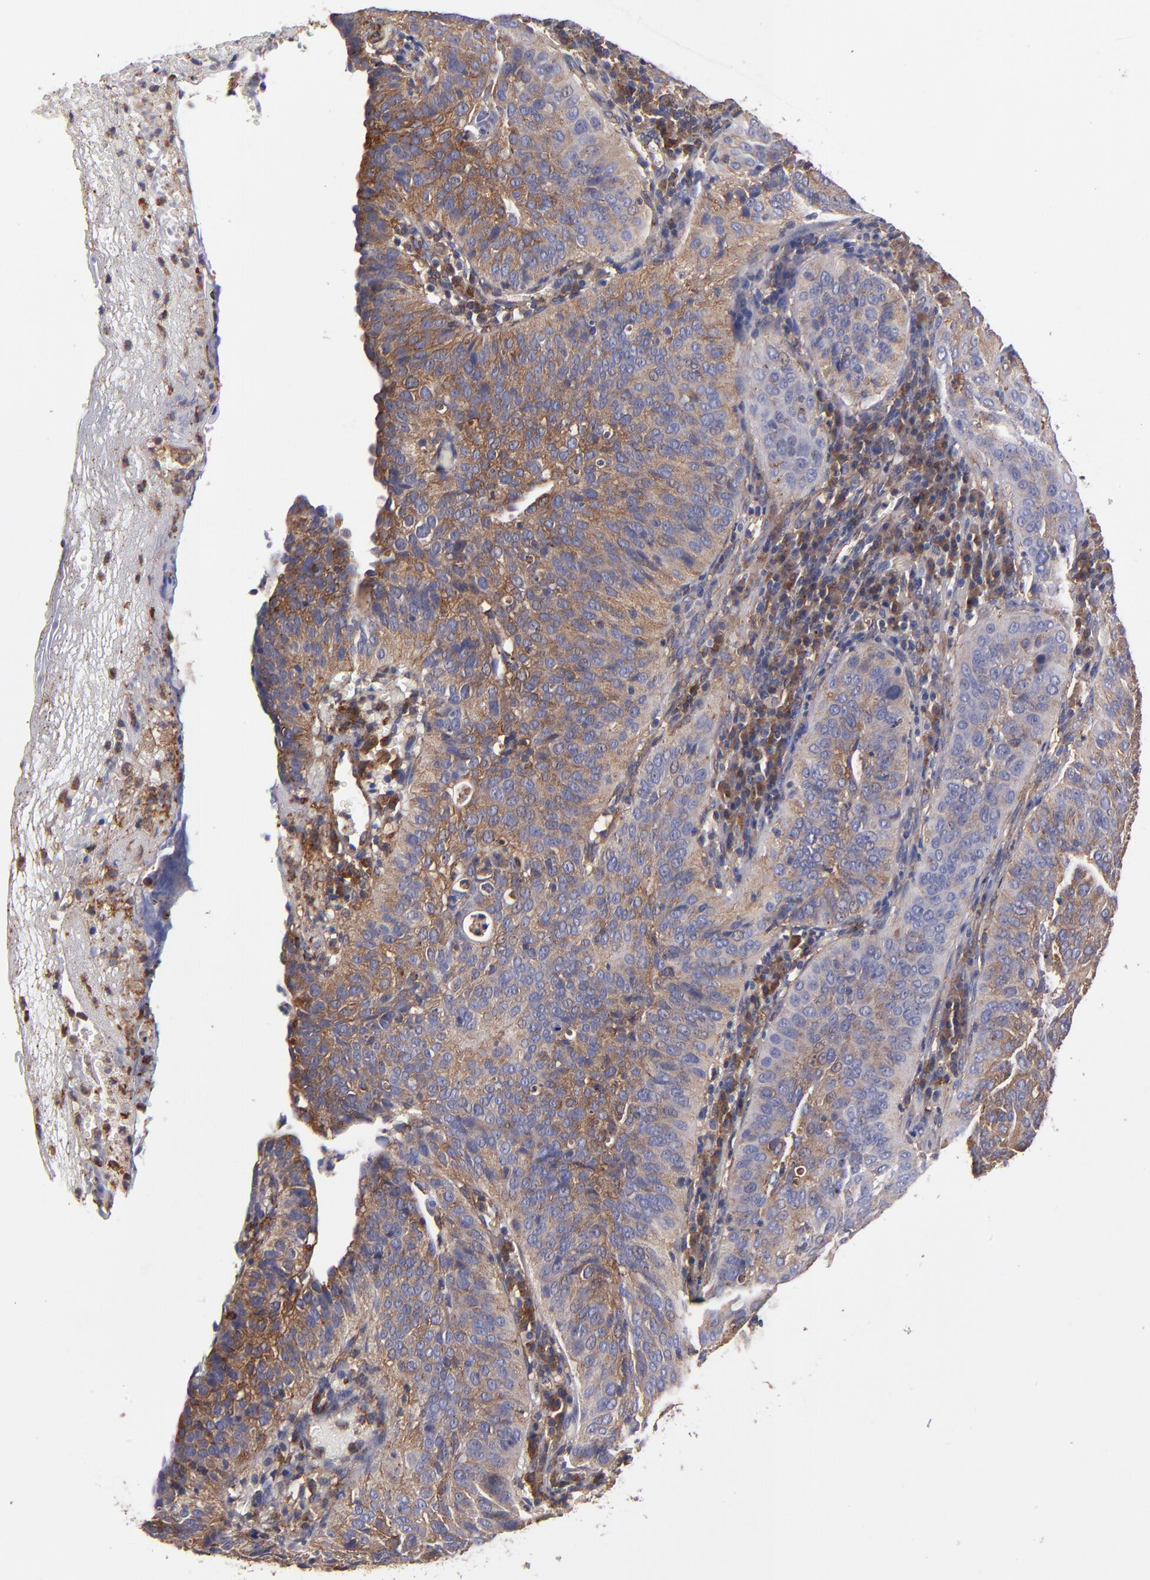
{"staining": {"intensity": "weak", "quantity": ">75%", "location": "cytoplasmic/membranous"}, "tissue": "cervical cancer", "cell_type": "Tumor cells", "image_type": "cancer", "snomed": [{"axis": "morphology", "description": "Squamous cell carcinoma, NOS"}, {"axis": "topography", "description": "Cervix"}], "caption": "A brown stain shows weak cytoplasmic/membranous positivity of a protein in cervical cancer tumor cells.", "gene": "MVP", "patient": {"sex": "female", "age": 39}}